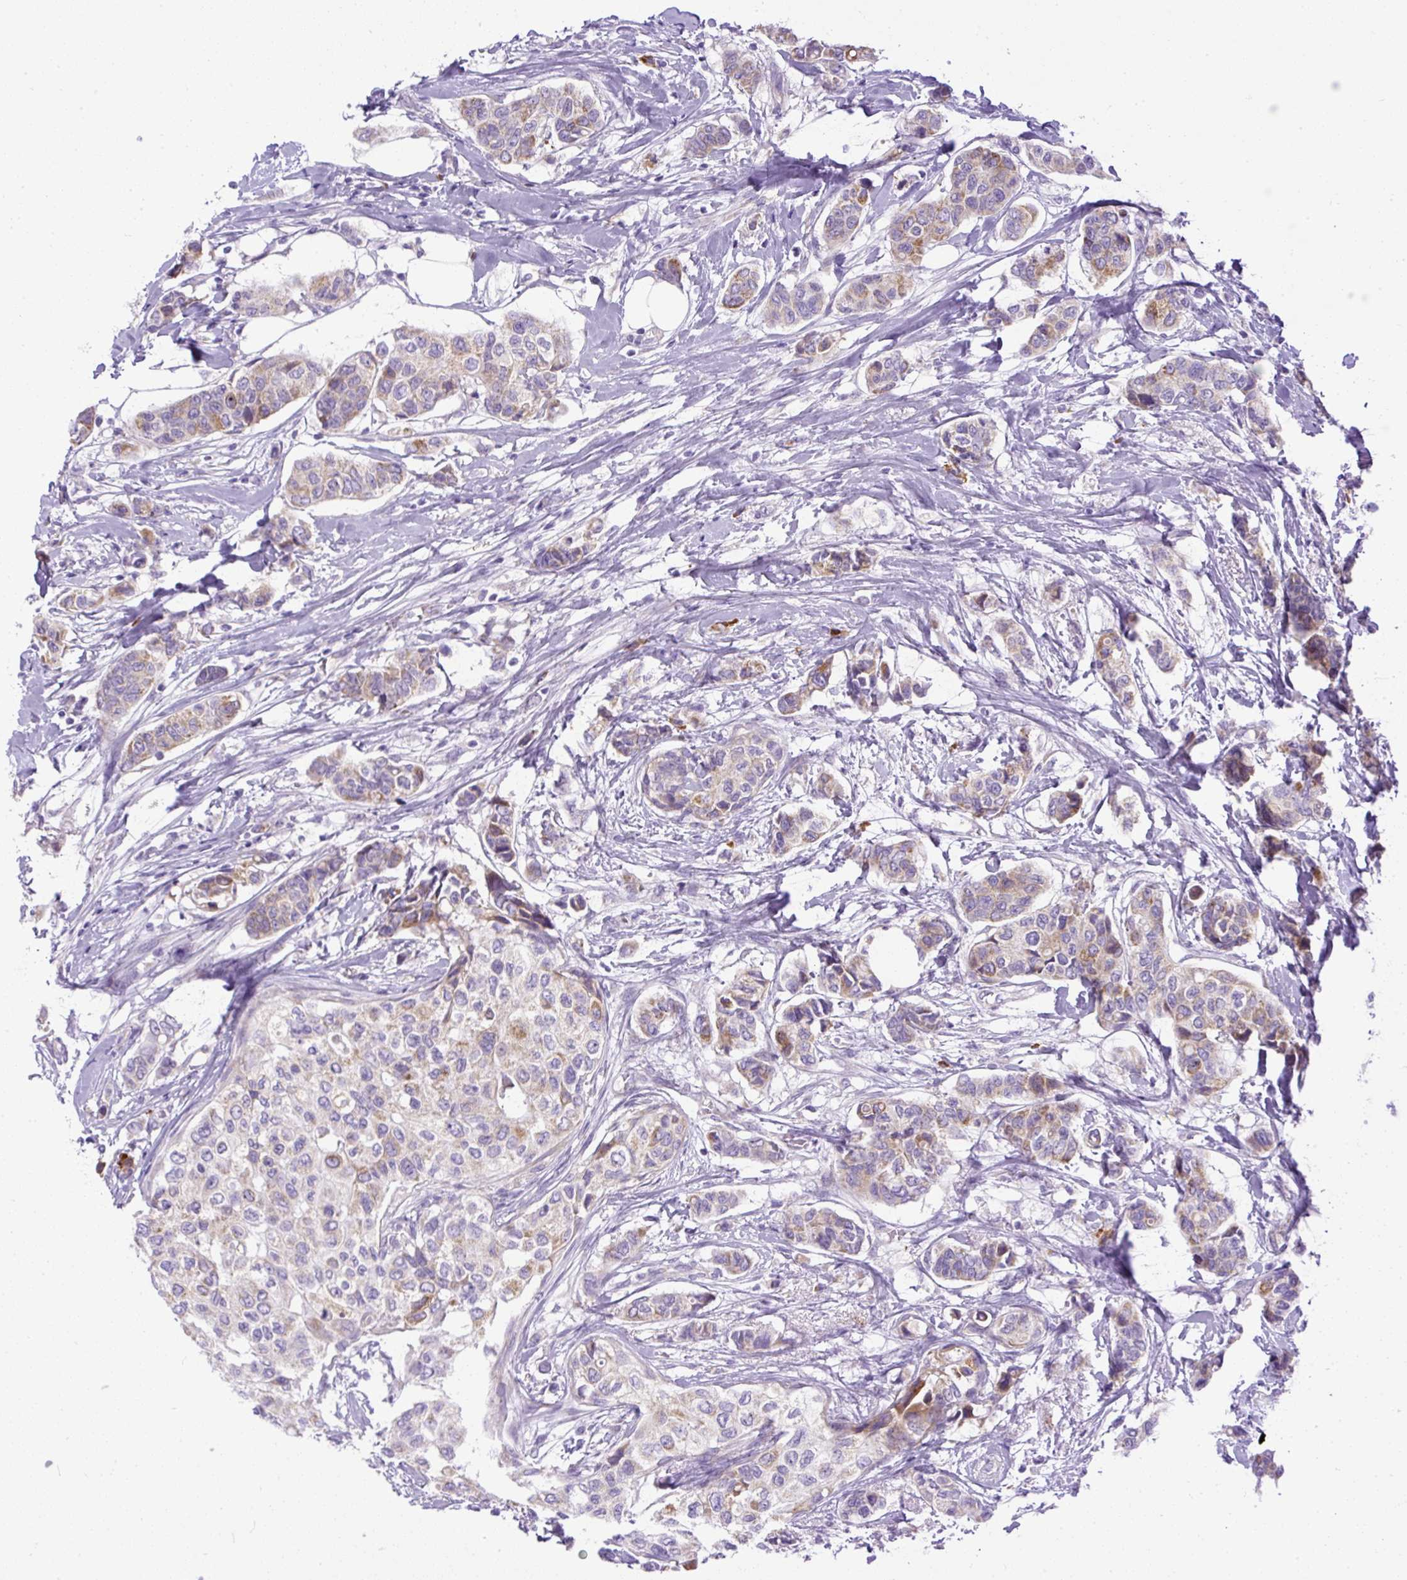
{"staining": {"intensity": "weak", "quantity": "25%-75%", "location": "cytoplasmic/membranous"}, "tissue": "breast cancer", "cell_type": "Tumor cells", "image_type": "cancer", "snomed": [{"axis": "morphology", "description": "Lobular carcinoma"}, {"axis": "topography", "description": "Breast"}], "caption": "DAB (3,3'-diaminobenzidine) immunohistochemical staining of human breast lobular carcinoma shows weak cytoplasmic/membranous protein expression in about 25%-75% of tumor cells.", "gene": "SYBU", "patient": {"sex": "female", "age": 51}}